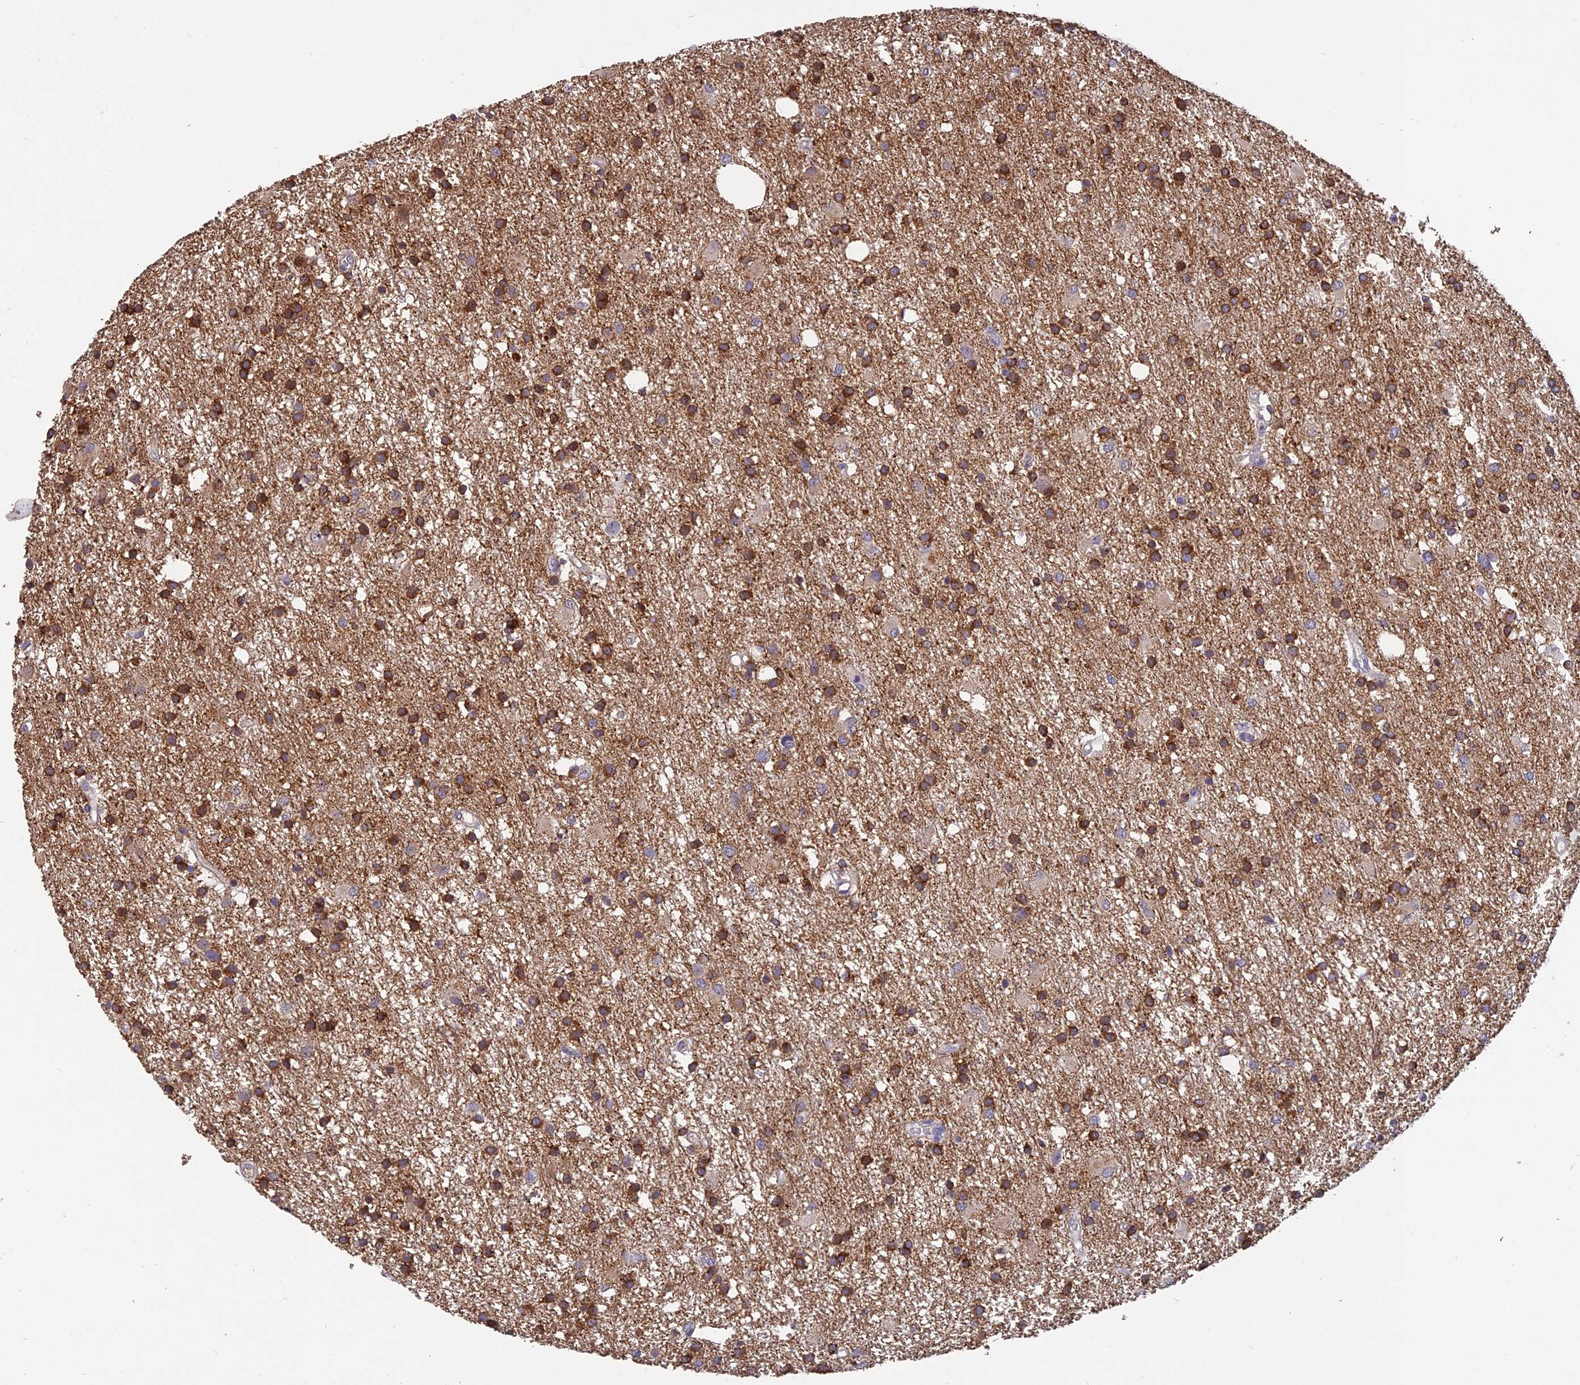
{"staining": {"intensity": "moderate", "quantity": ">75%", "location": "cytoplasmic/membranous"}, "tissue": "glioma", "cell_type": "Tumor cells", "image_type": "cancer", "snomed": [{"axis": "morphology", "description": "Glioma, malignant, High grade"}, {"axis": "topography", "description": "Brain"}], "caption": "Immunohistochemistry micrograph of neoplastic tissue: human glioma stained using immunohistochemistry demonstrates medium levels of moderate protein expression localized specifically in the cytoplasmic/membranous of tumor cells, appearing as a cytoplasmic/membranous brown color.", "gene": "DENND5B", "patient": {"sex": "male", "age": 77}}